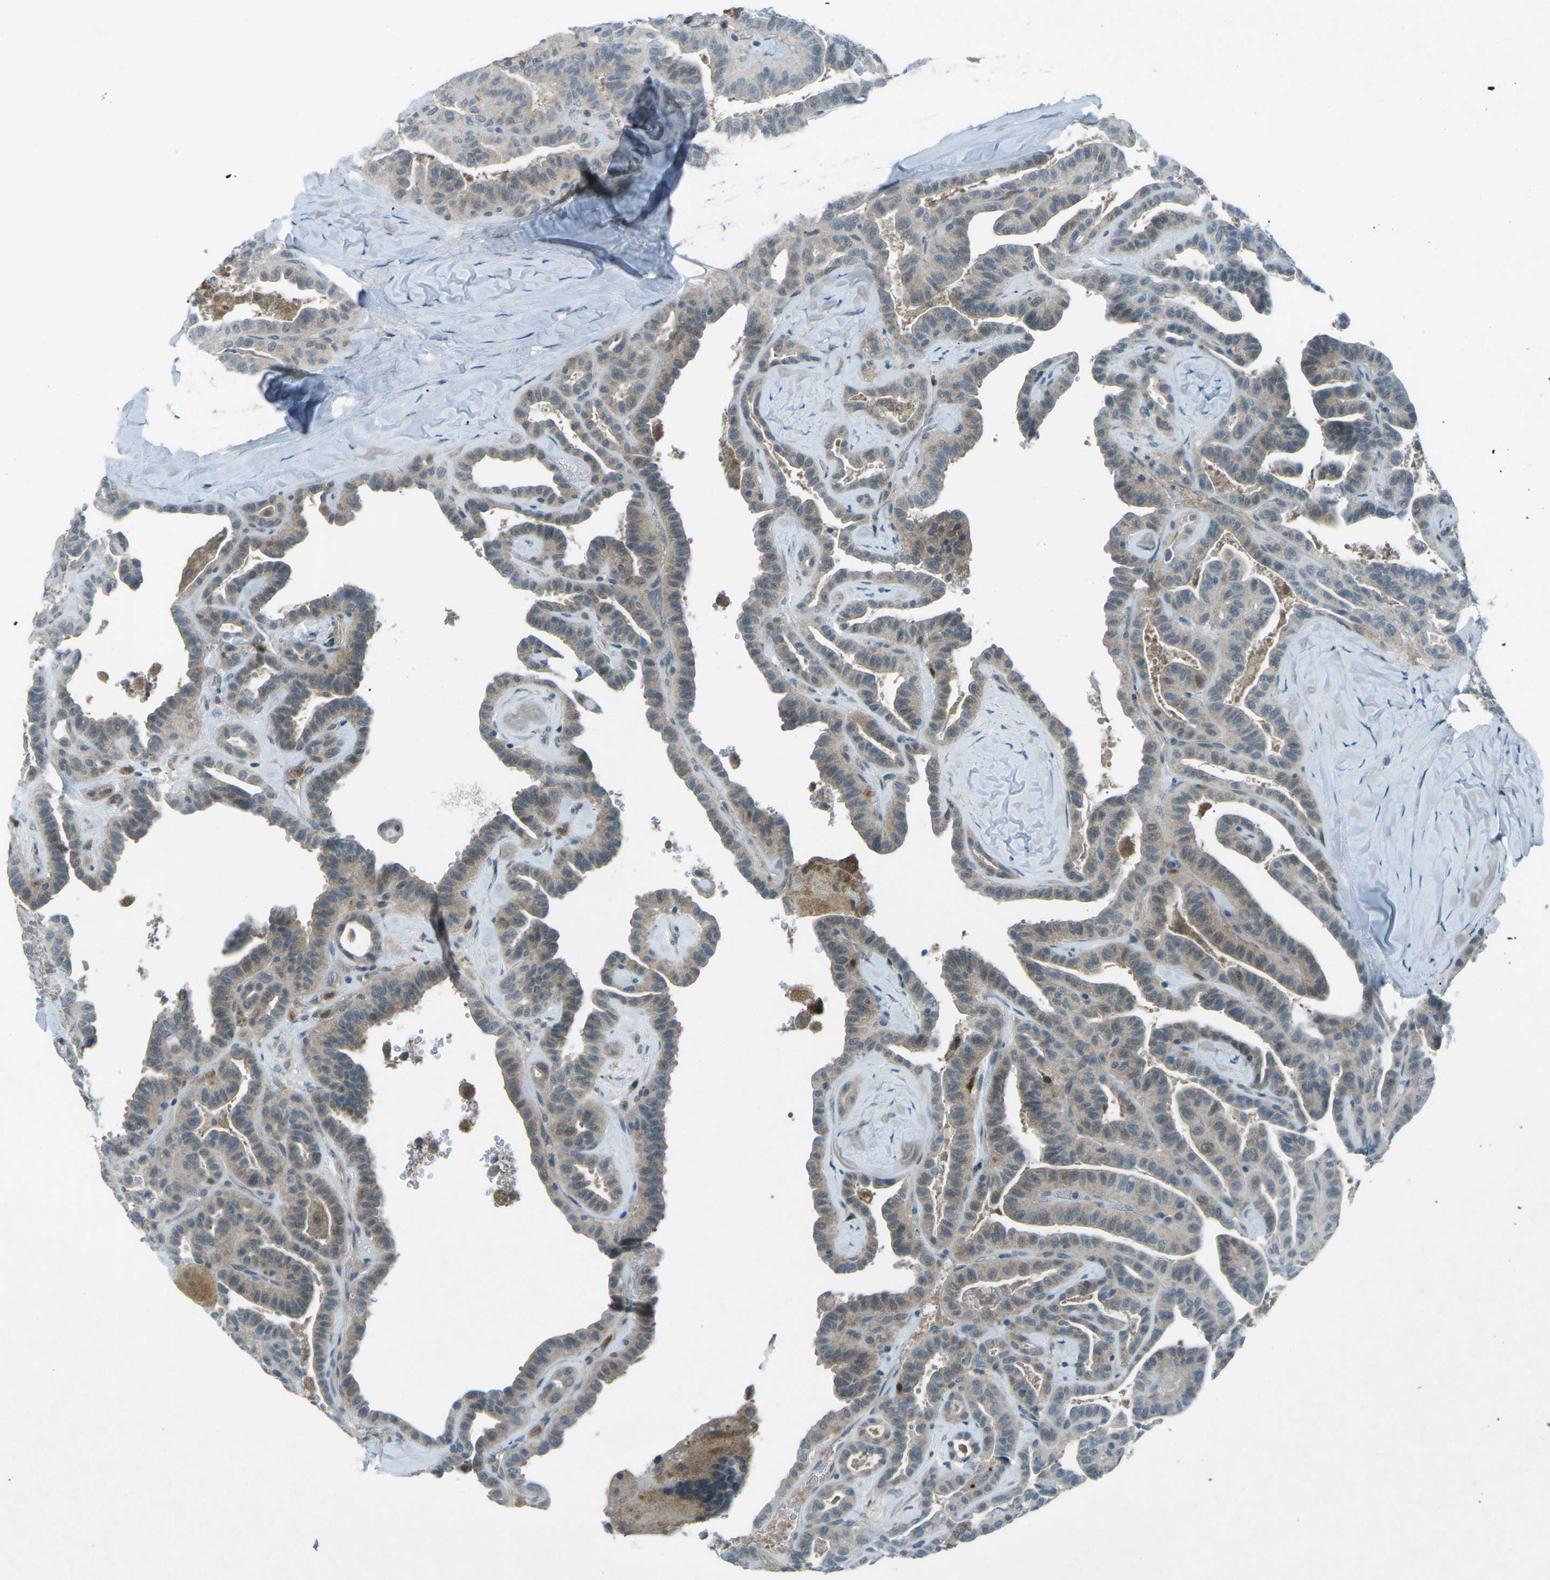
{"staining": {"intensity": "weak", "quantity": "25%-75%", "location": "cytoplasmic/membranous"}, "tissue": "thyroid cancer", "cell_type": "Tumor cells", "image_type": "cancer", "snomed": [{"axis": "morphology", "description": "Papillary adenocarcinoma, NOS"}, {"axis": "topography", "description": "Thyroid gland"}], "caption": "The immunohistochemical stain labels weak cytoplasmic/membranous staining in tumor cells of thyroid cancer (papillary adenocarcinoma) tissue.", "gene": "PRKCA", "patient": {"sex": "male", "age": 77}}